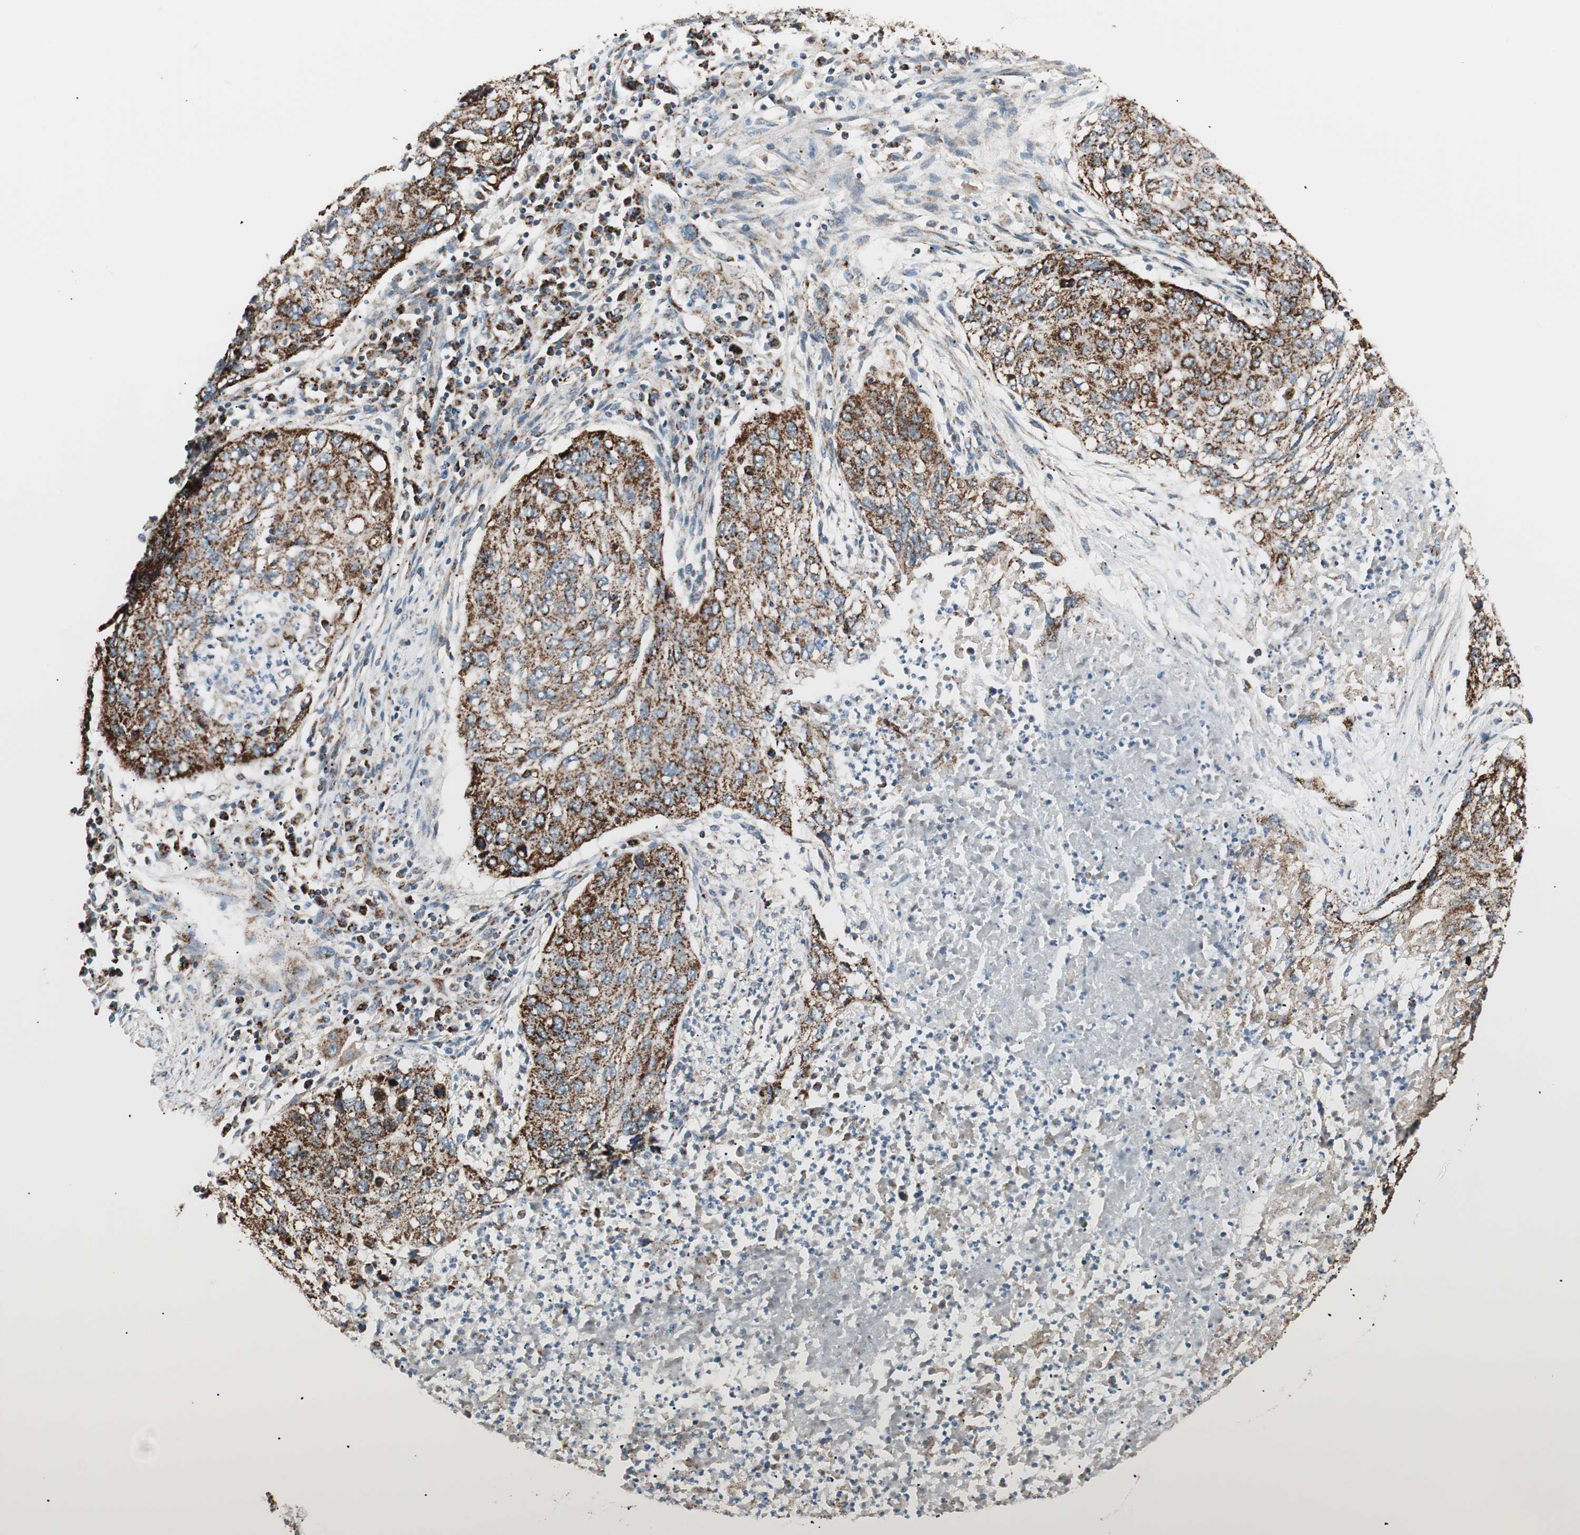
{"staining": {"intensity": "strong", "quantity": ">75%", "location": "cytoplasmic/membranous"}, "tissue": "lung cancer", "cell_type": "Tumor cells", "image_type": "cancer", "snomed": [{"axis": "morphology", "description": "Squamous cell carcinoma, NOS"}, {"axis": "topography", "description": "Lung"}], "caption": "Immunohistochemistry (IHC) histopathology image of human lung cancer stained for a protein (brown), which exhibits high levels of strong cytoplasmic/membranous positivity in approximately >75% of tumor cells.", "gene": "TOMM22", "patient": {"sex": "female", "age": 63}}